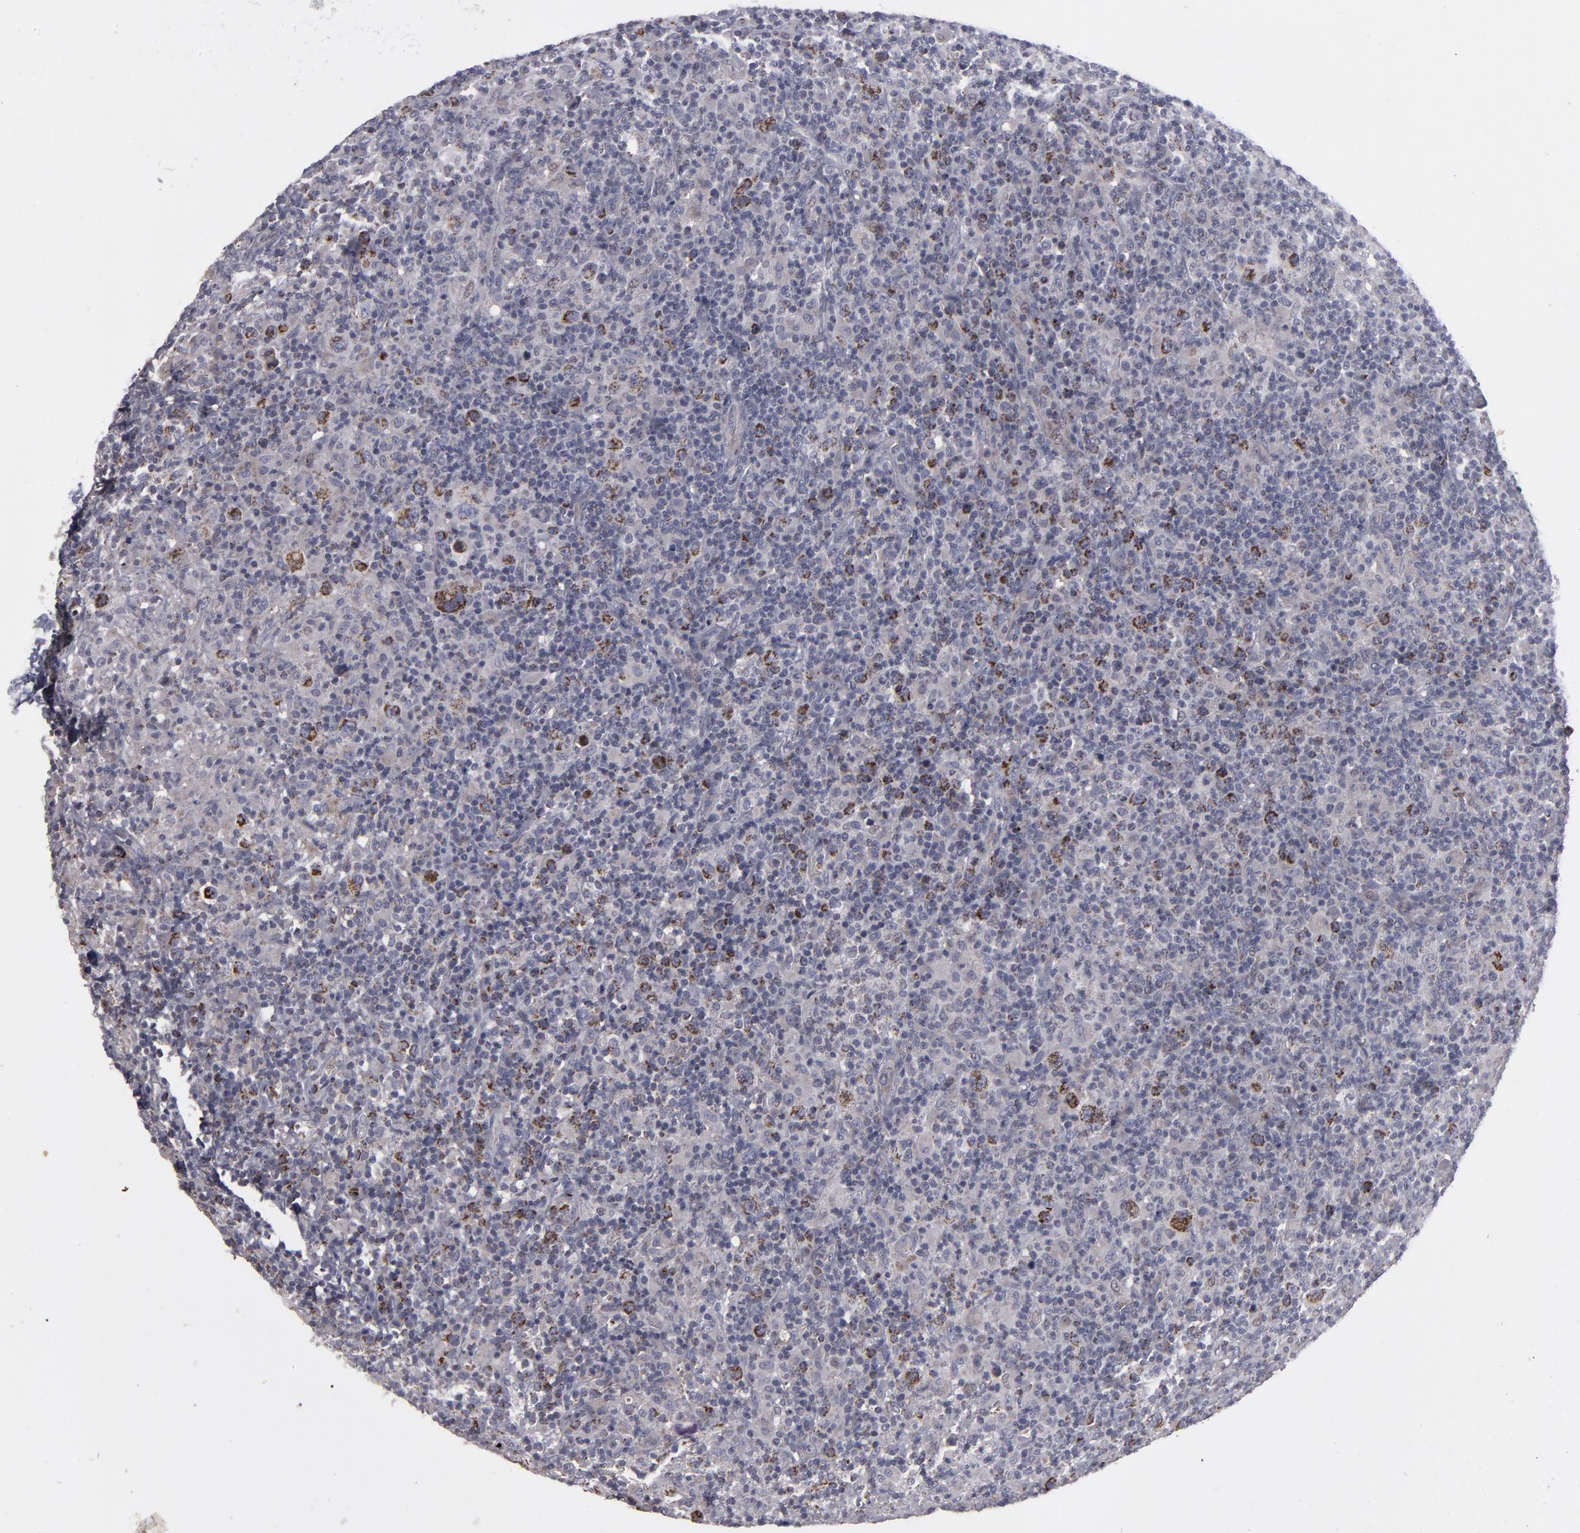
{"staining": {"intensity": "strong", "quantity": "25%-75%", "location": "cytoplasmic/membranous"}, "tissue": "lymphoma", "cell_type": "Tumor cells", "image_type": "cancer", "snomed": [{"axis": "morphology", "description": "Hodgkin's disease, NOS"}, {"axis": "topography", "description": "Lymph node"}], "caption": "An immunohistochemistry image of neoplastic tissue is shown. Protein staining in brown highlights strong cytoplasmic/membranous positivity in Hodgkin's disease within tumor cells. The staining is performed using DAB (3,3'-diaminobenzidine) brown chromogen to label protein expression. The nuclei are counter-stained blue using hematoxylin.", "gene": "MYOM2", "patient": {"sex": "male", "age": 65}}